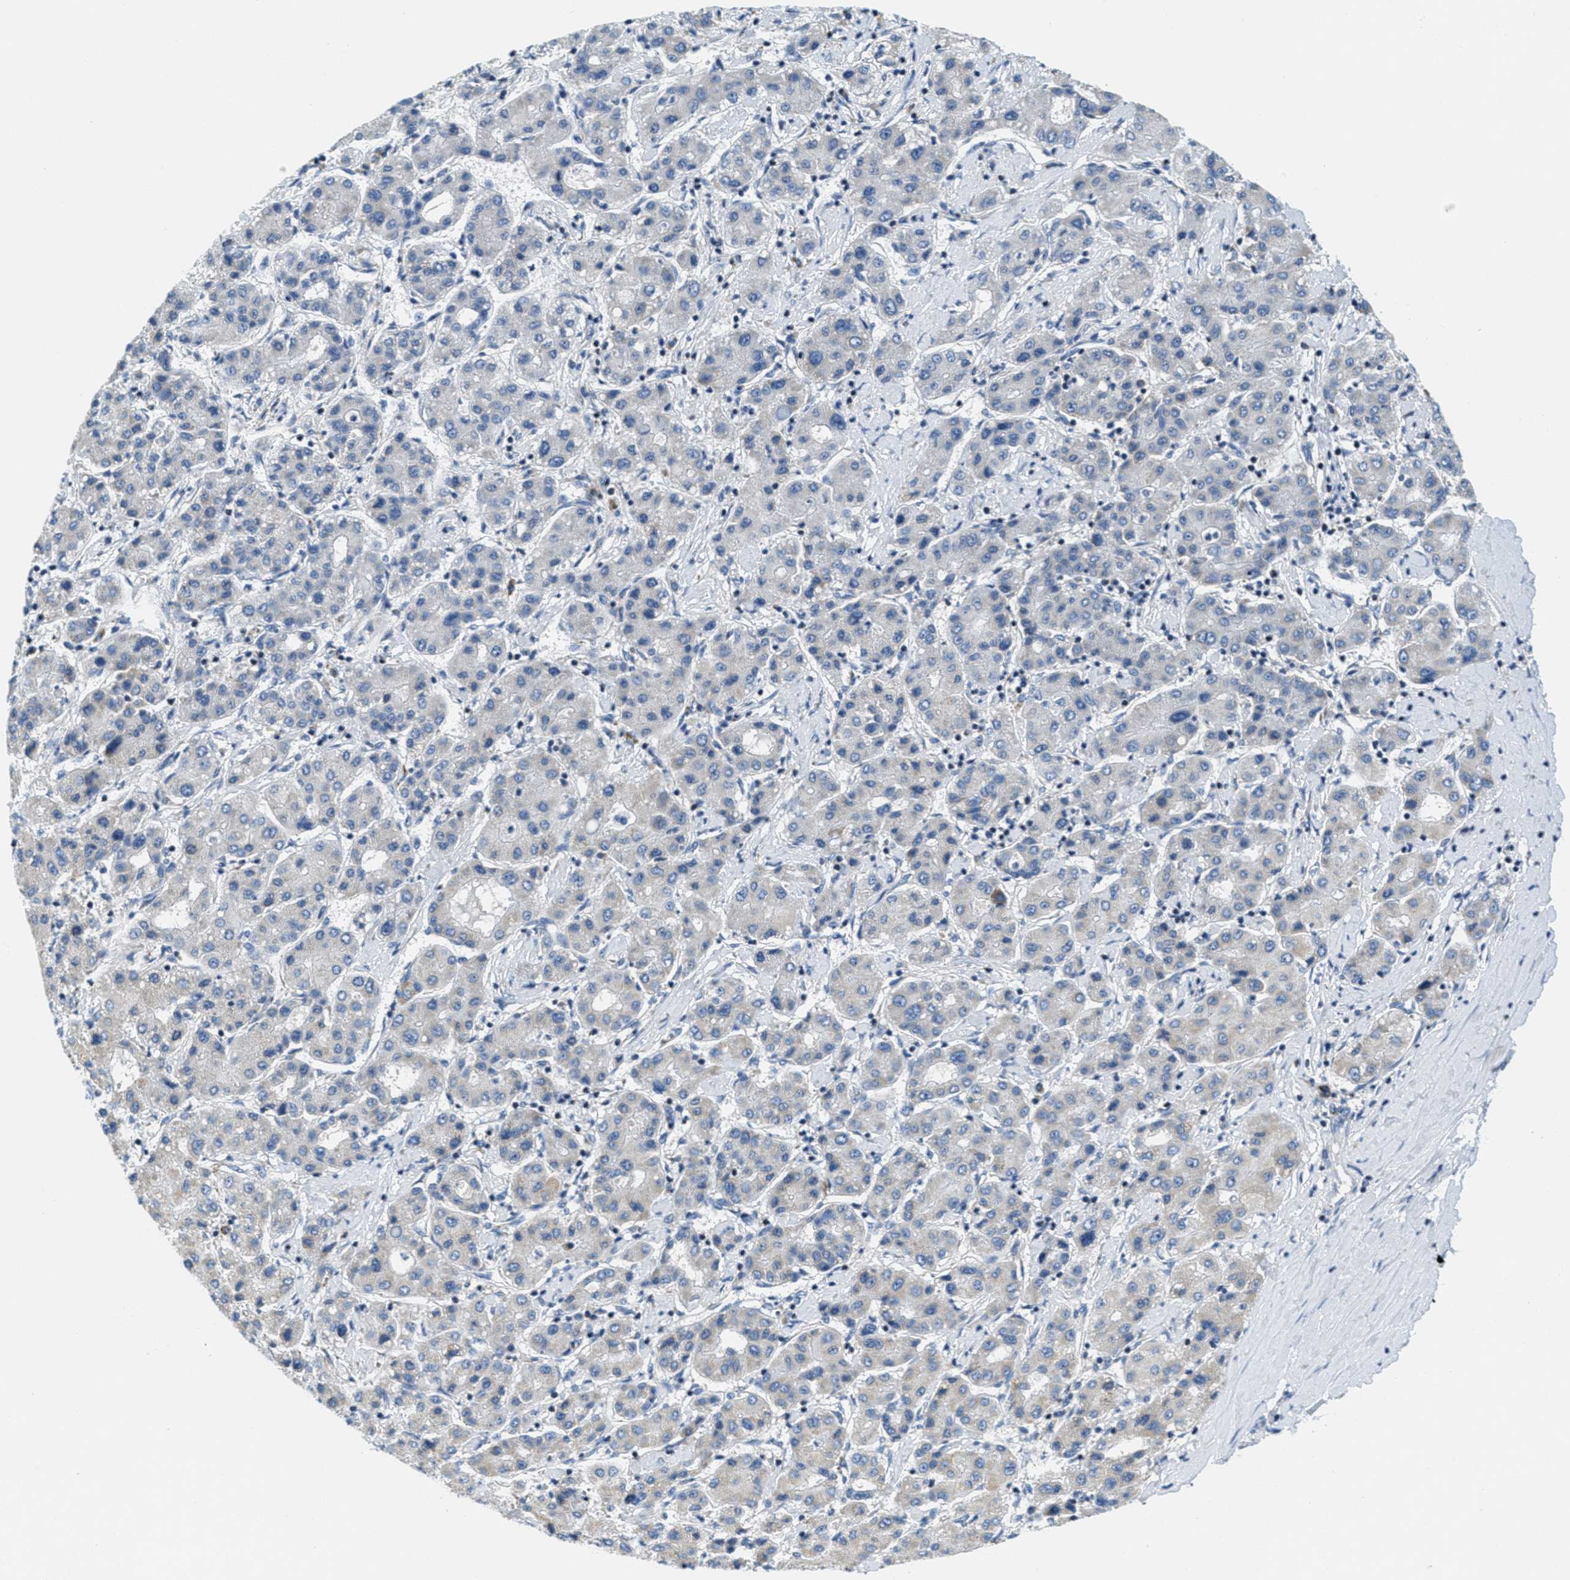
{"staining": {"intensity": "weak", "quantity": "<25%", "location": "cytoplasmic/membranous"}, "tissue": "liver cancer", "cell_type": "Tumor cells", "image_type": "cancer", "snomed": [{"axis": "morphology", "description": "Carcinoma, Hepatocellular, NOS"}, {"axis": "topography", "description": "Liver"}], "caption": "The immunohistochemistry photomicrograph has no significant expression in tumor cells of liver cancer tissue. Brightfield microscopy of immunohistochemistry stained with DAB (3,3'-diaminobenzidine) (brown) and hematoxylin (blue), captured at high magnification.", "gene": "CA4", "patient": {"sex": "male", "age": 65}}